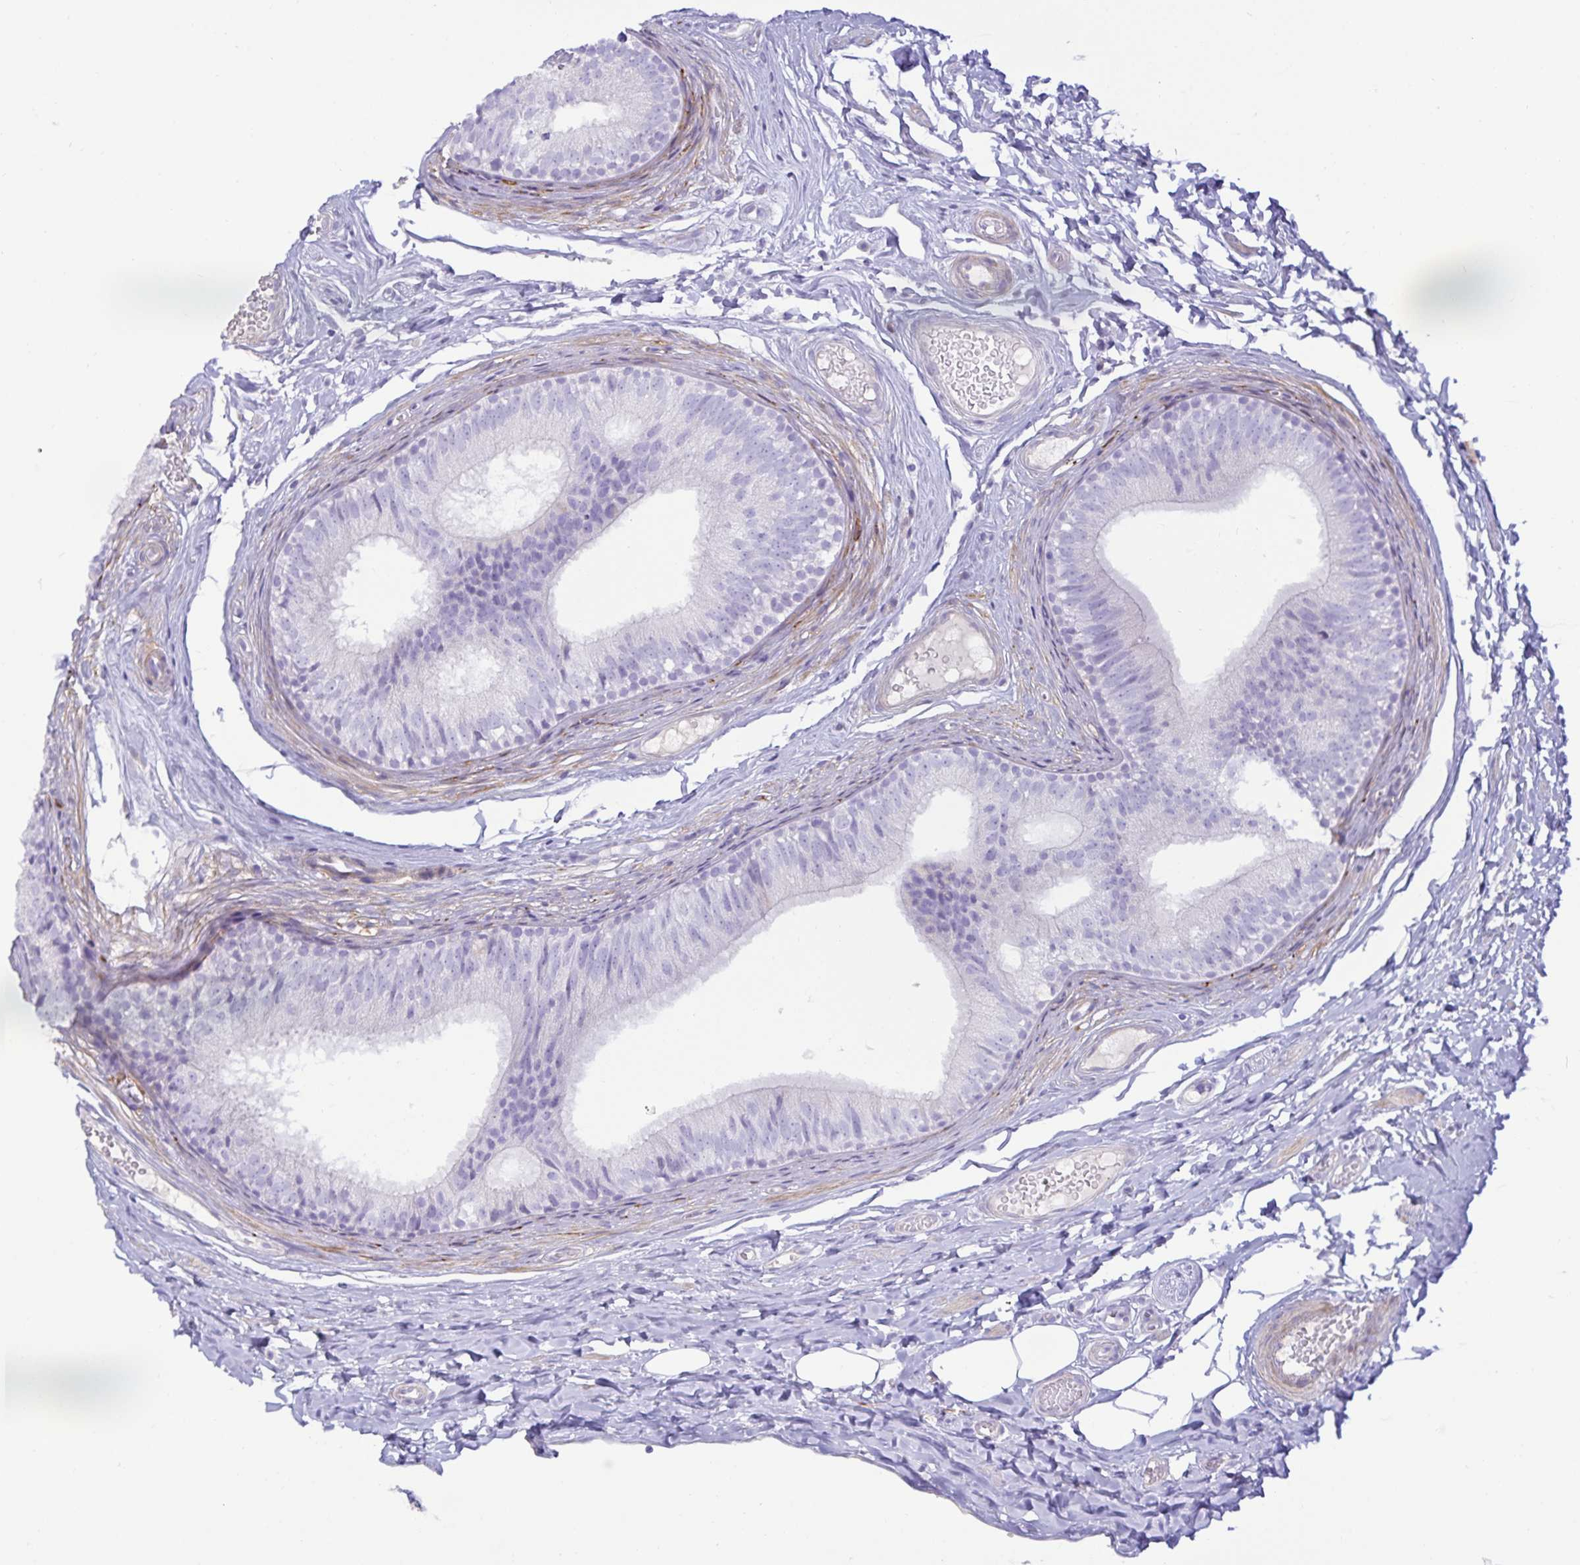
{"staining": {"intensity": "negative", "quantity": "none", "location": "none"}, "tissue": "epididymis", "cell_type": "Glandular cells", "image_type": "normal", "snomed": [{"axis": "morphology", "description": "Normal tissue, NOS"}, {"axis": "morphology", "description": "Seminoma, NOS"}, {"axis": "topography", "description": "Testis"}, {"axis": "topography", "description": "Epididymis"}], "caption": "Immunohistochemistry (IHC) photomicrograph of normal human epididymis stained for a protein (brown), which reveals no expression in glandular cells. (DAB (3,3'-diaminobenzidine) immunohistochemistry visualized using brightfield microscopy, high magnification).", "gene": "SPAG4", "patient": {"sex": "male", "age": 34}}